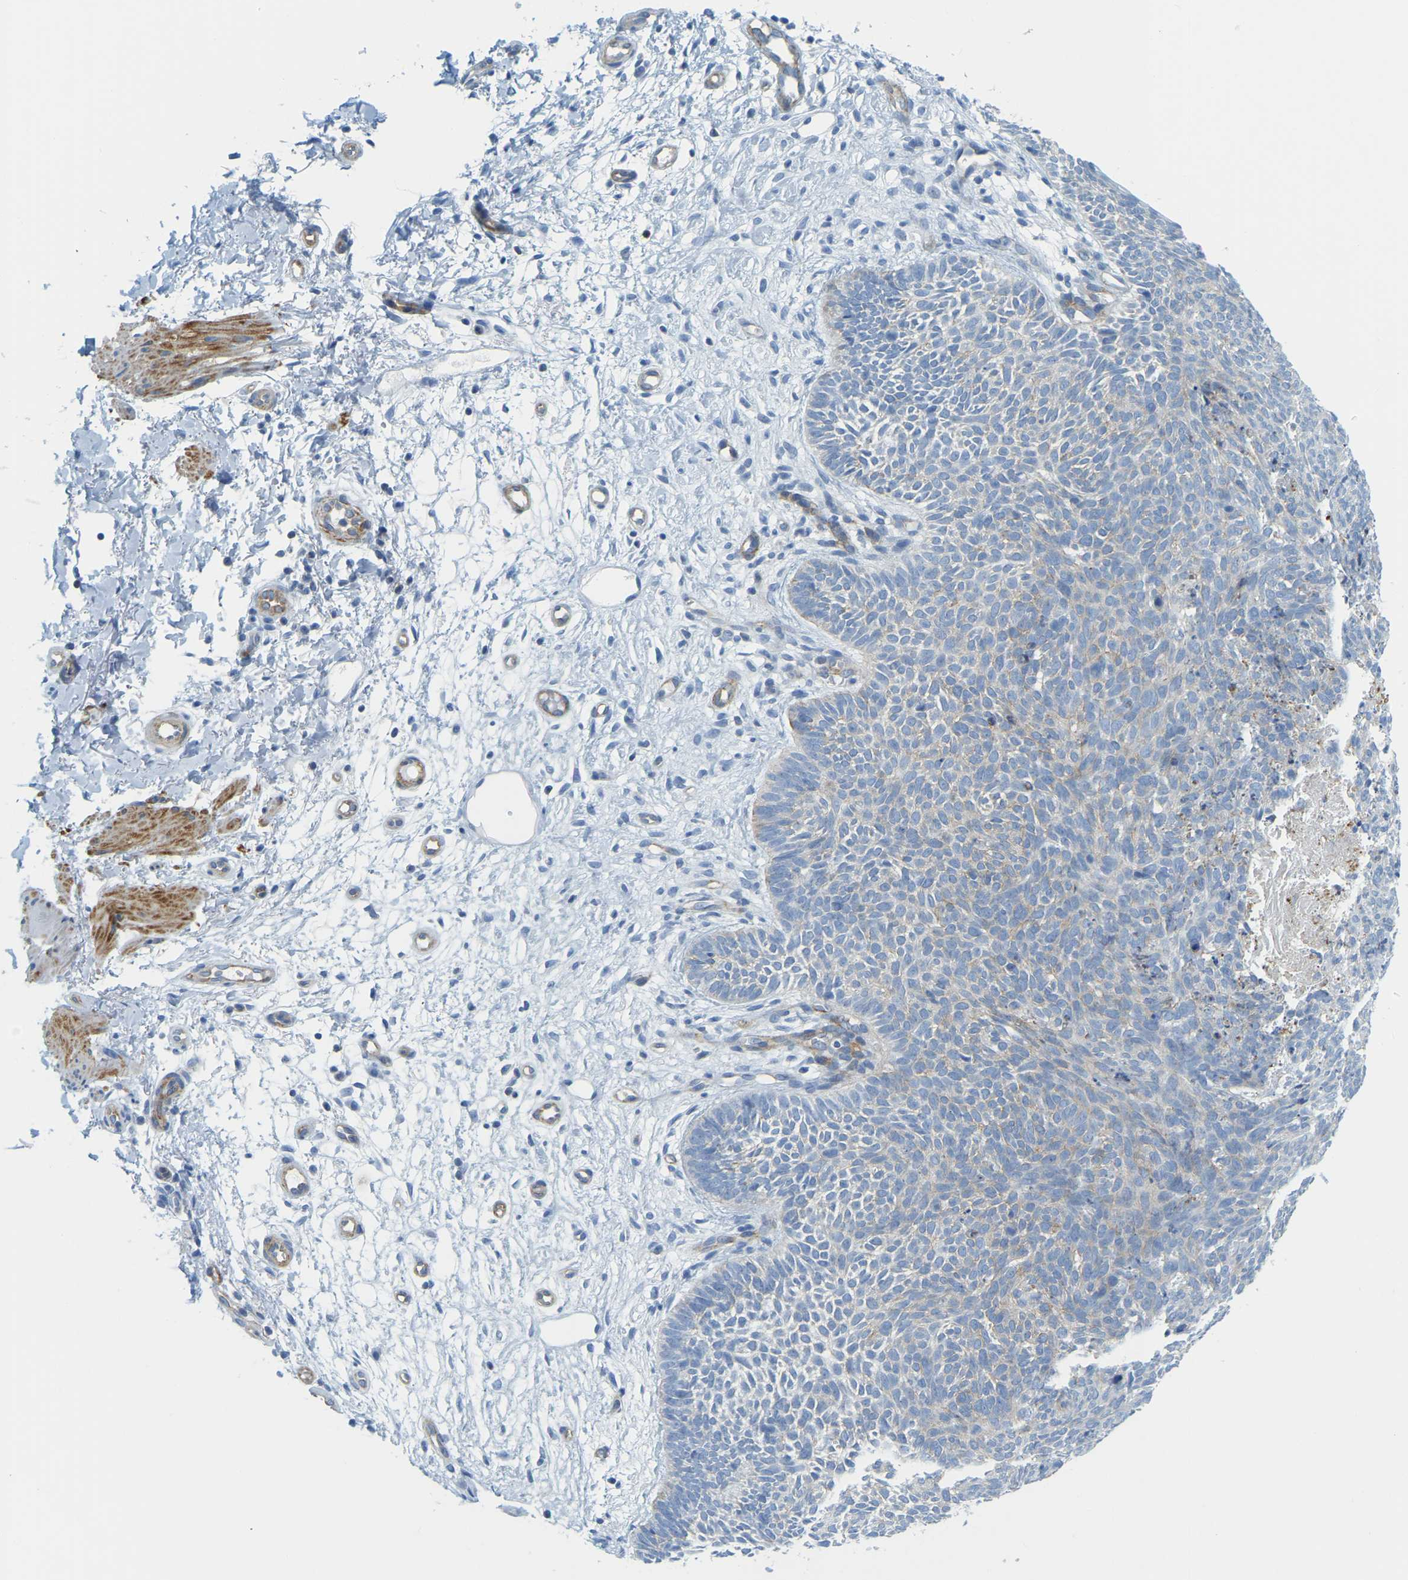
{"staining": {"intensity": "negative", "quantity": "none", "location": "none"}, "tissue": "skin cancer", "cell_type": "Tumor cells", "image_type": "cancer", "snomed": [{"axis": "morphology", "description": "Basal cell carcinoma"}, {"axis": "topography", "description": "Skin"}], "caption": "Immunohistochemical staining of human skin cancer (basal cell carcinoma) shows no significant expression in tumor cells. Nuclei are stained in blue.", "gene": "MYL3", "patient": {"sex": "male", "age": 60}}